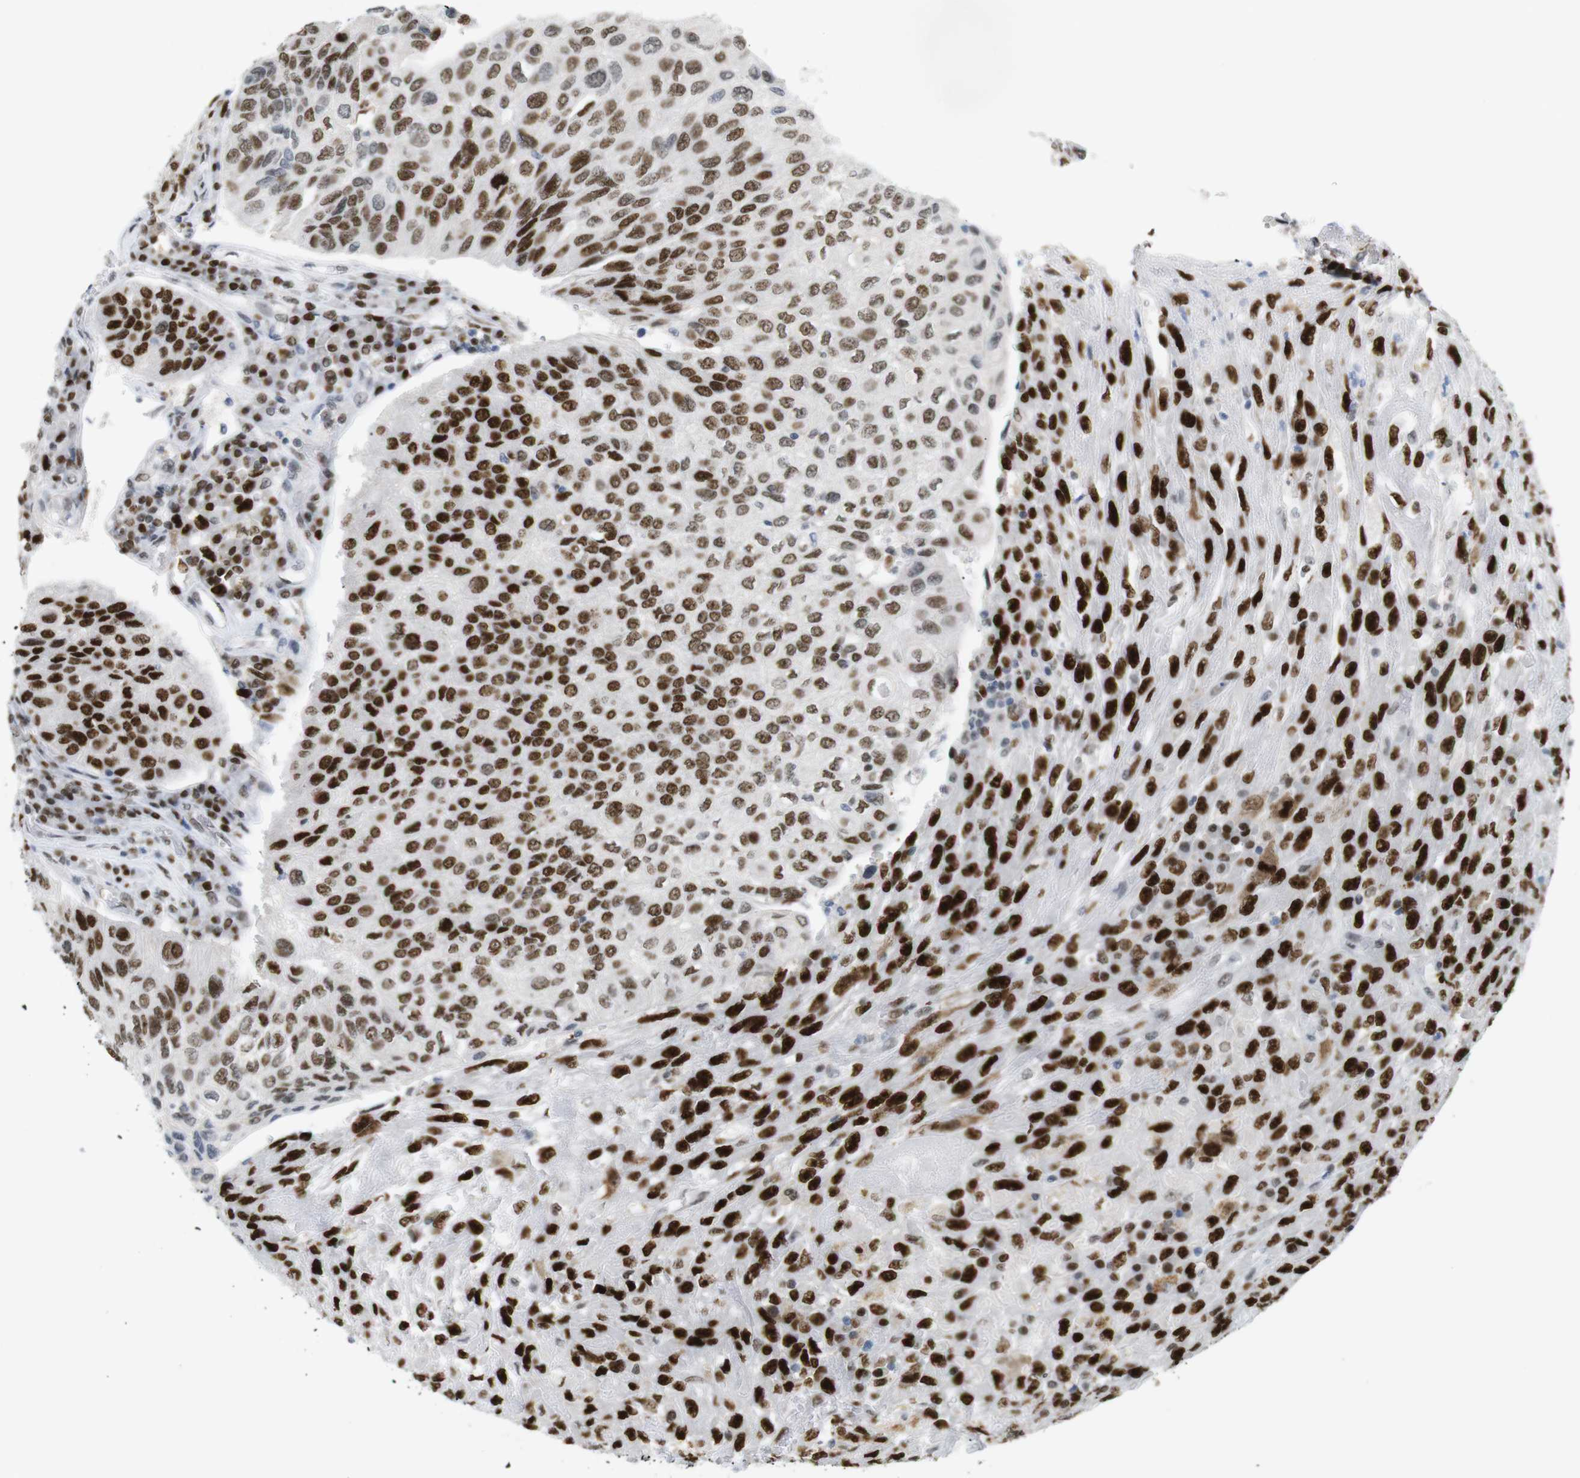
{"staining": {"intensity": "strong", "quantity": ">75%", "location": "nuclear"}, "tissue": "urothelial cancer", "cell_type": "Tumor cells", "image_type": "cancer", "snomed": [{"axis": "morphology", "description": "Urothelial carcinoma, High grade"}, {"axis": "topography", "description": "Urinary bladder"}], "caption": "Urothelial cancer was stained to show a protein in brown. There is high levels of strong nuclear positivity in about >75% of tumor cells.", "gene": "RIOX2", "patient": {"sex": "male", "age": 66}}